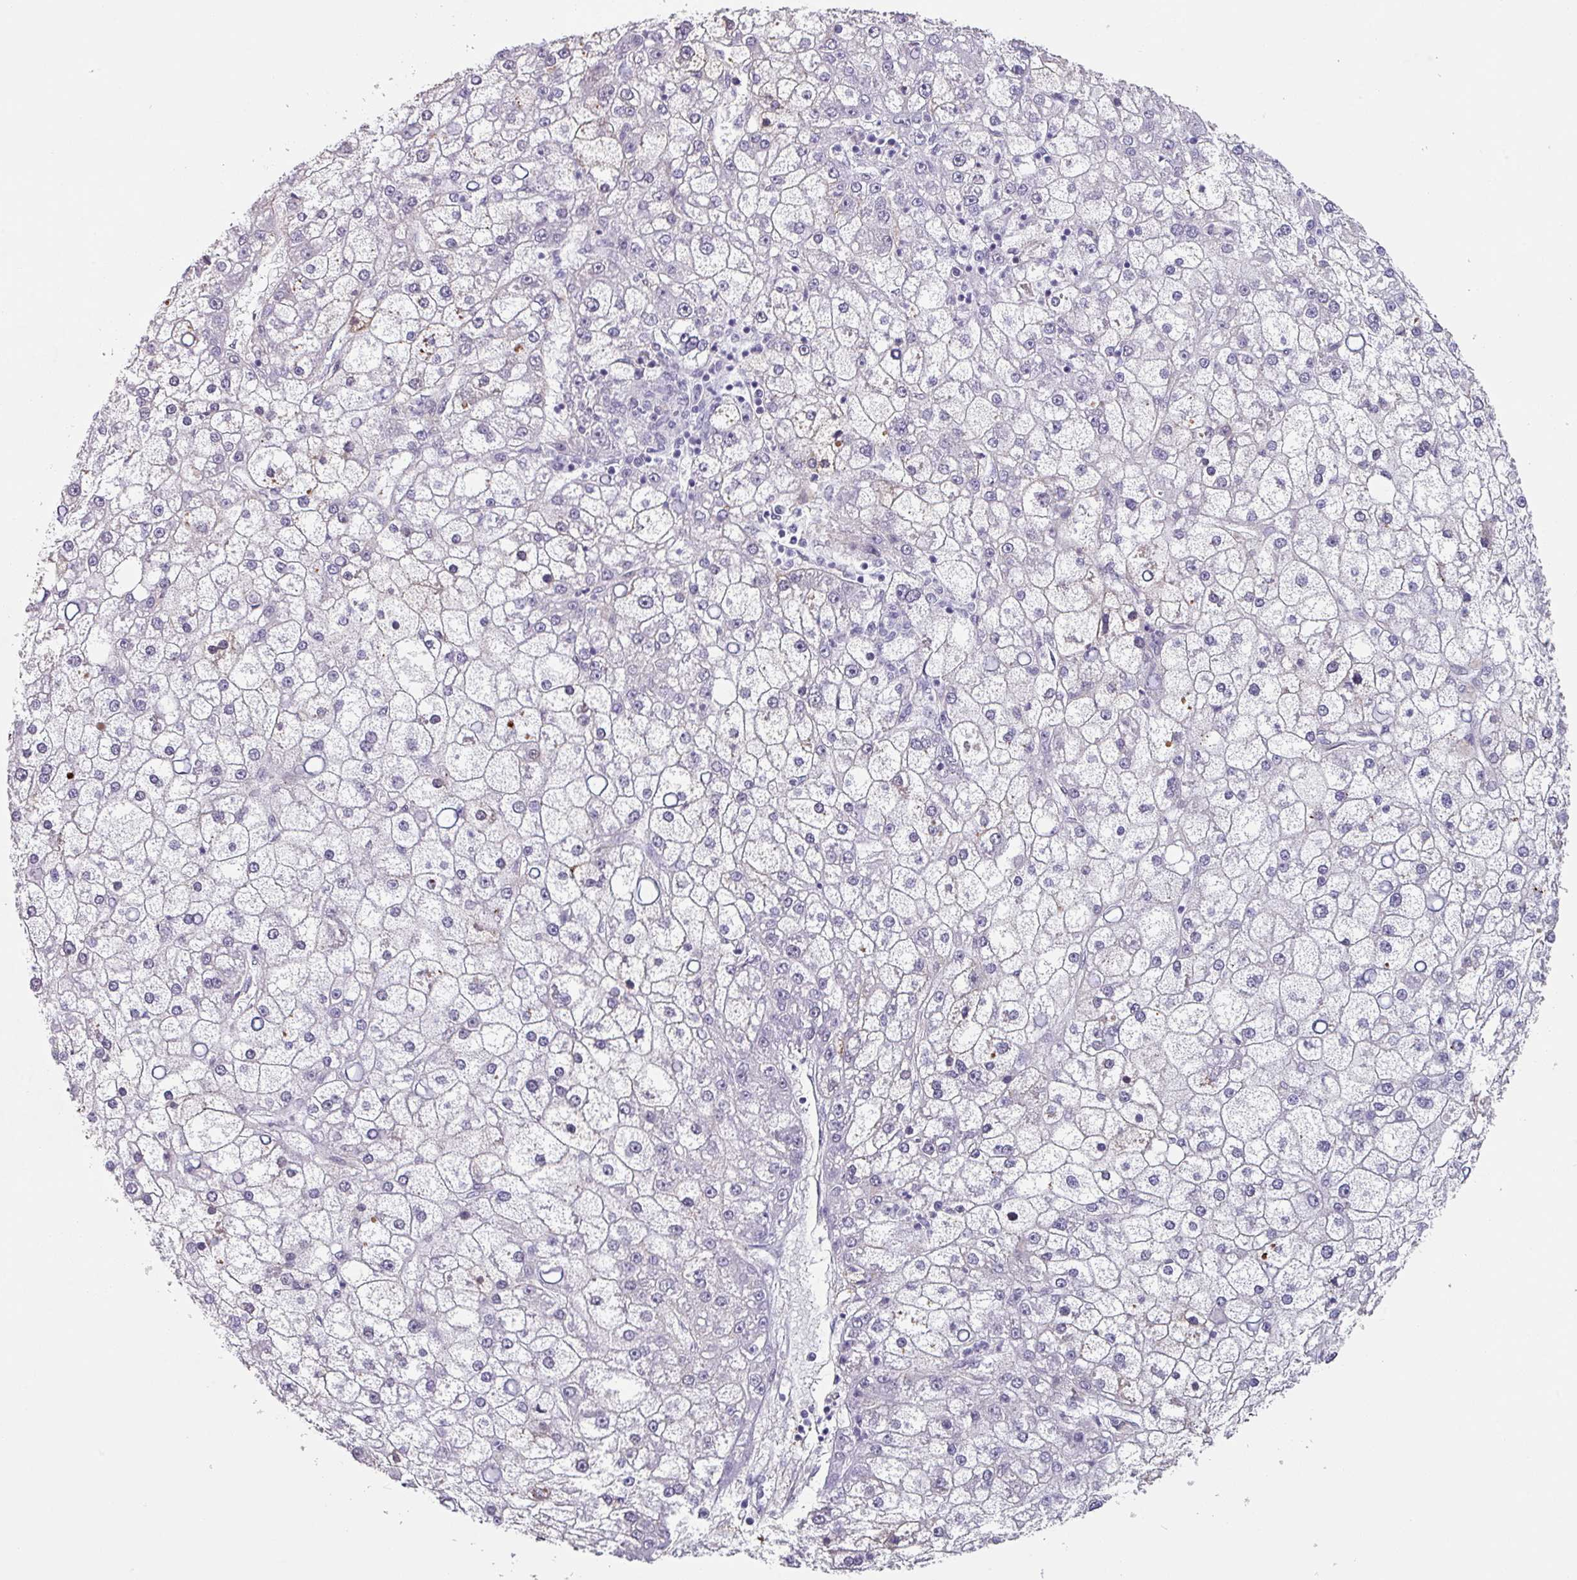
{"staining": {"intensity": "negative", "quantity": "none", "location": "none"}, "tissue": "liver cancer", "cell_type": "Tumor cells", "image_type": "cancer", "snomed": [{"axis": "morphology", "description": "Carcinoma, Hepatocellular, NOS"}, {"axis": "topography", "description": "Liver"}], "caption": "Immunohistochemistry image of human hepatocellular carcinoma (liver) stained for a protein (brown), which displays no expression in tumor cells. (DAB (3,3'-diaminobenzidine) IHC with hematoxylin counter stain).", "gene": "C1QB", "patient": {"sex": "male", "age": 67}}